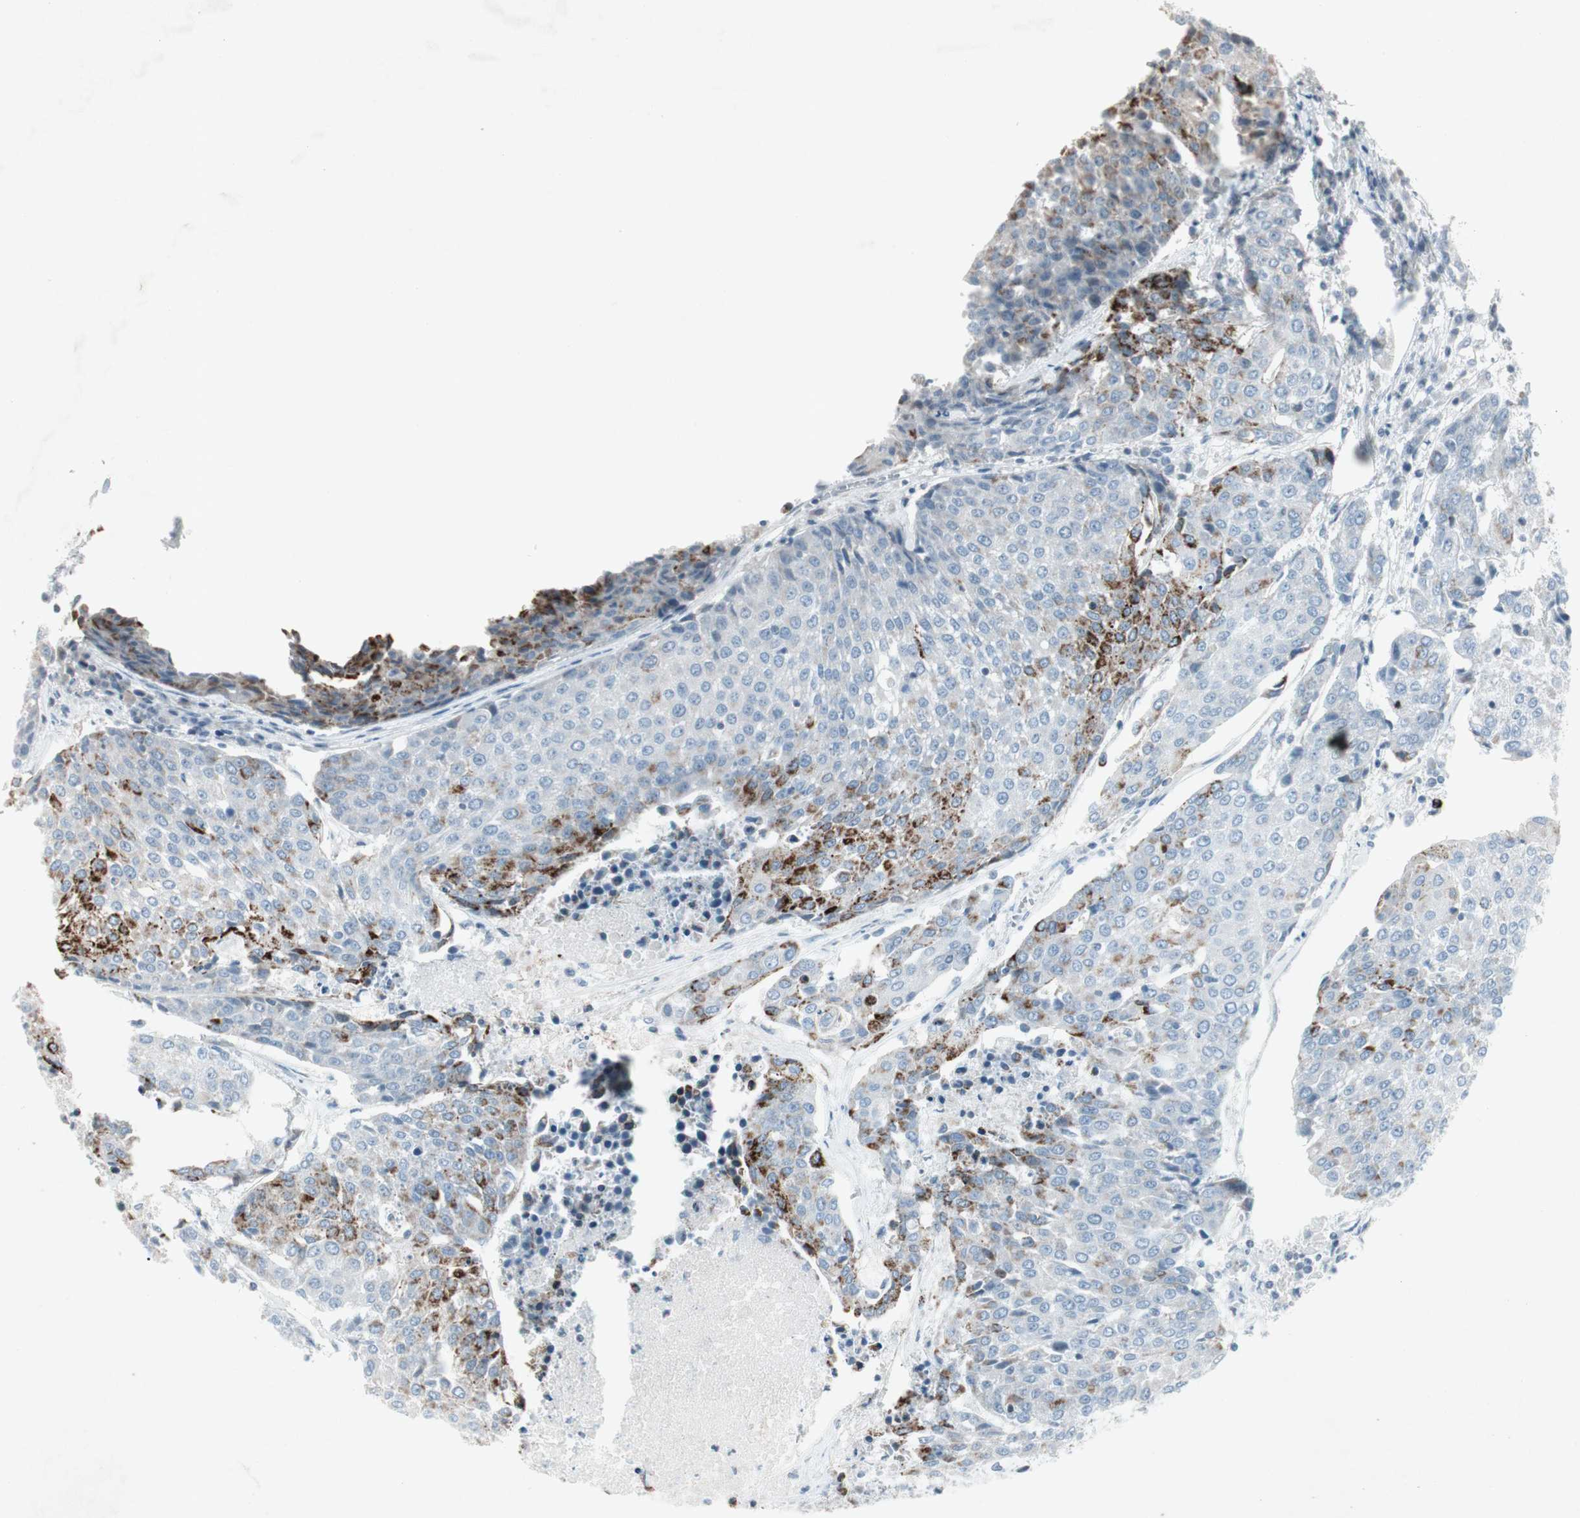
{"staining": {"intensity": "moderate", "quantity": "25%-75%", "location": "cytoplasmic/membranous"}, "tissue": "urothelial cancer", "cell_type": "Tumor cells", "image_type": "cancer", "snomed": [{"axis": "morphology", "description": "Urothelial carcinoma, High grade"}, {"axis": "topography", "description": "Urinary bladder"}], "caption": "Urothelial cancer stained with immunohistochemistry (IHC) exhibits moderate cytoplasmic/membranous positivity in approximately 25%-75% of tumor cells.", "gene": "ARG2", "patient": {"sex": "female", "age": 85}}